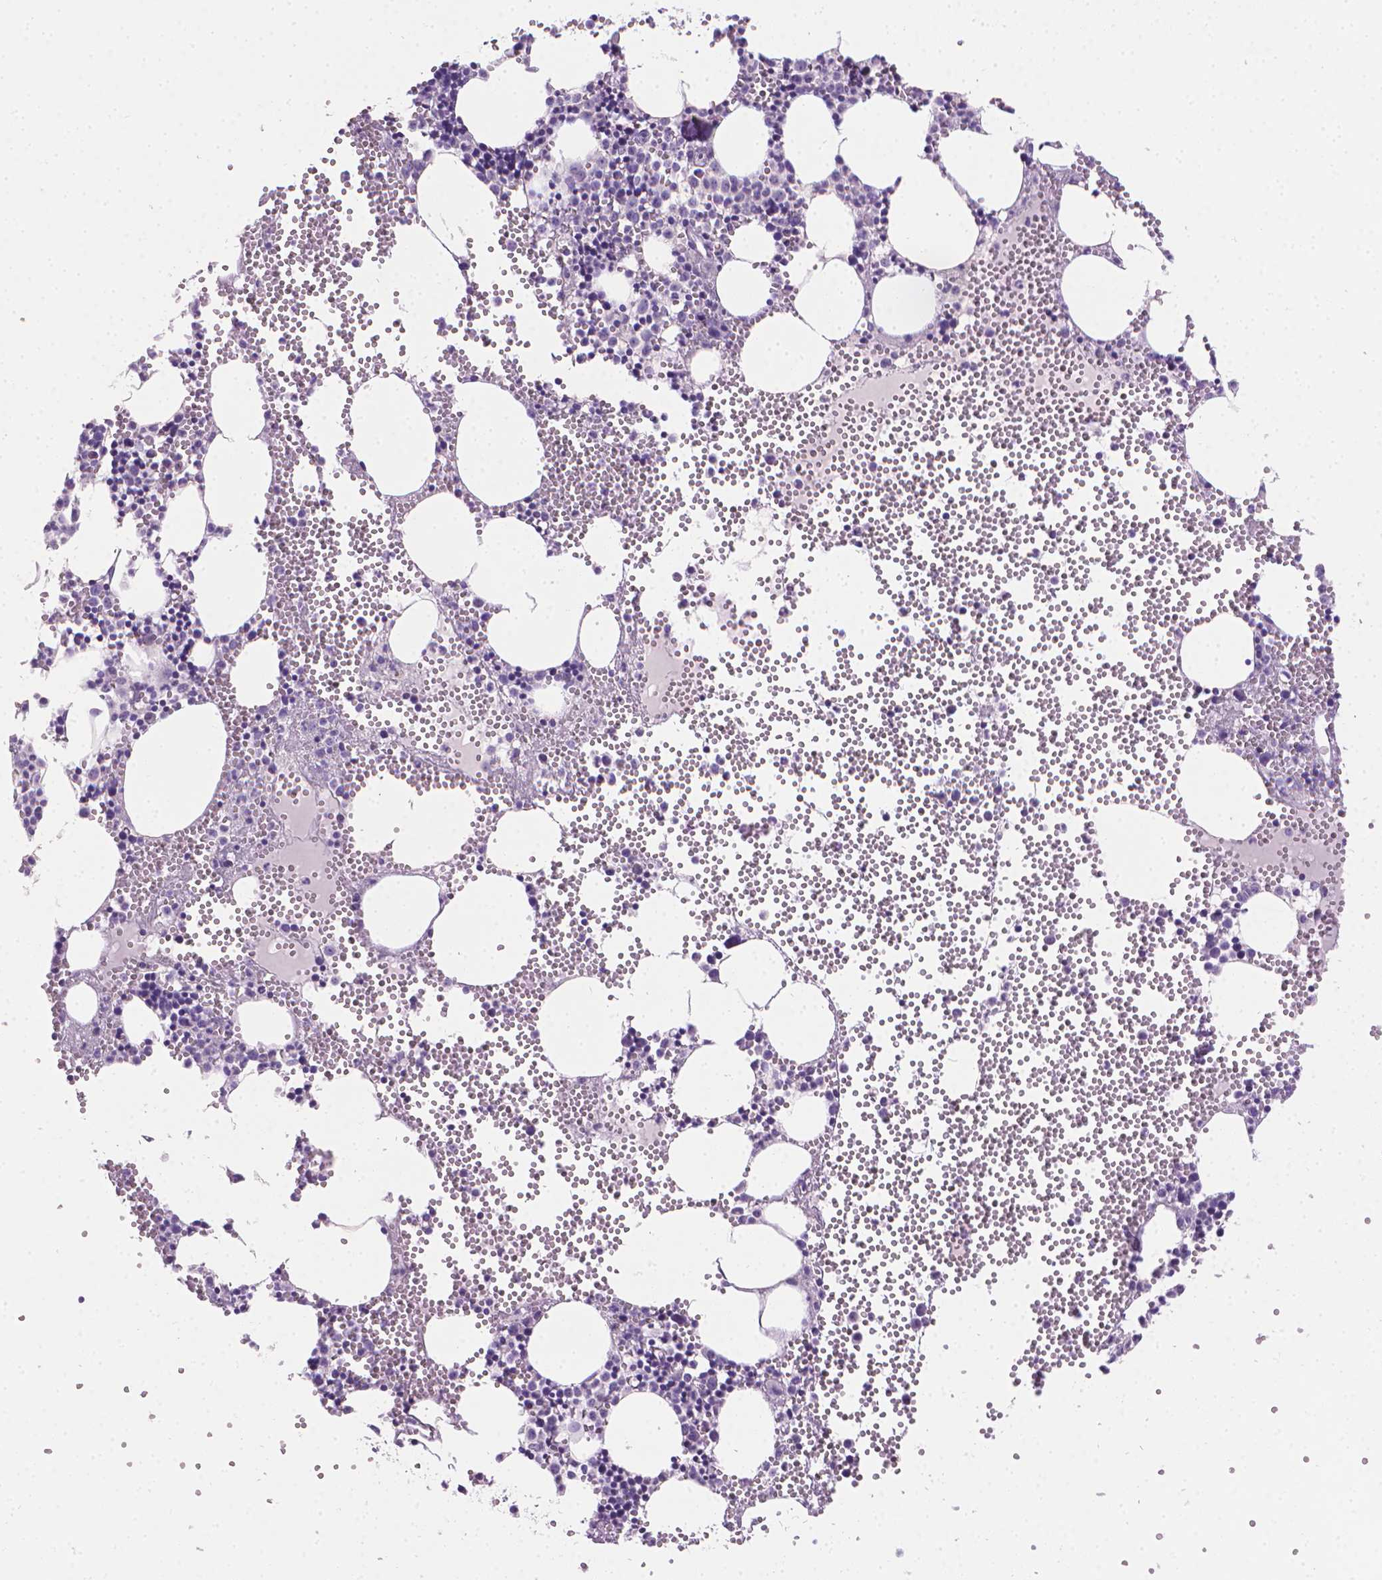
{"staining": {"intensity": "negative", "quantity": "none", "location": "none"}, "tissue": "bone marrow", "cell_type": "Hematopoietic cells", "image_type": "normal", "snomed": [{"axis": "morphology", "description": "Normal tissue, NOS"}, {"axis": "topography", "description": "Bone marrow"}], "caption": "Immunohistochemical staining of benign bone marrow shows no significant expression in hematopoietic cells. (DAB IHC visualized using brightfield microscopy, high magnification).", "gene": "TNNI2", "patient": {"sex": "male", "age": 89}}